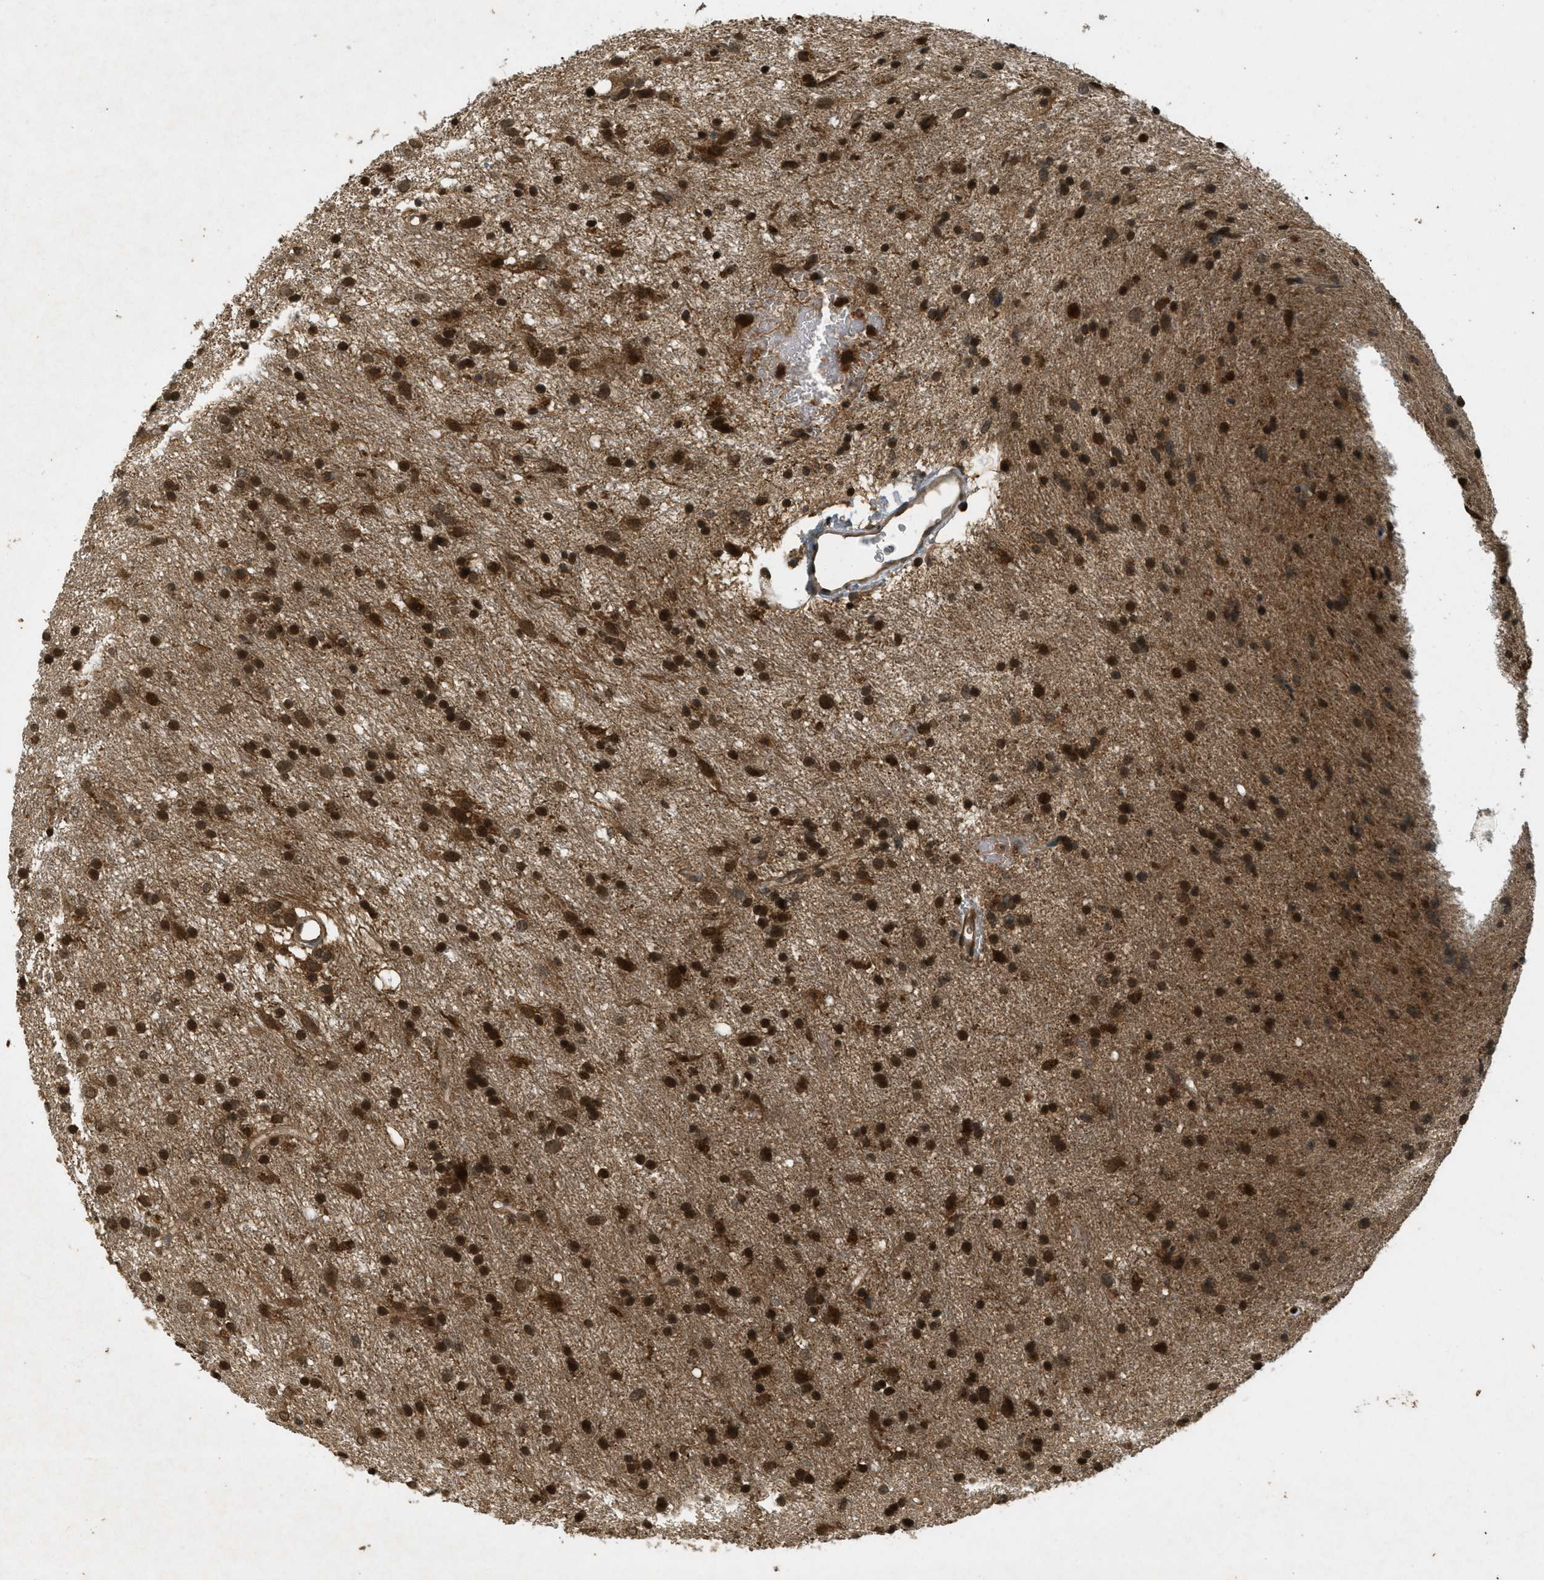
{"staining": {"intensity": "strong", "quantity": ">75%", "location": "cytoplasmic/membranous,nuclear"}, "tissue": "glioma", "cell_type": "Tumor cells", "image_type": "cancer", "snomed": [{"axis": "morphology", "description": "Glioma, malignant, Low grade"}, {"axis": "topography", "description": "Brain"}], "caption": "This micrograph exhibits malignant glioma (low-grade) stained with IHC to label a protein in brown. The cytoplasmic/membranous and nuclear of tumor cells show strong positivity for the protein. Nuclei are counter-stained blue.", "gene": "ATG7", "patient": {"sex": "male", "age": 77}}